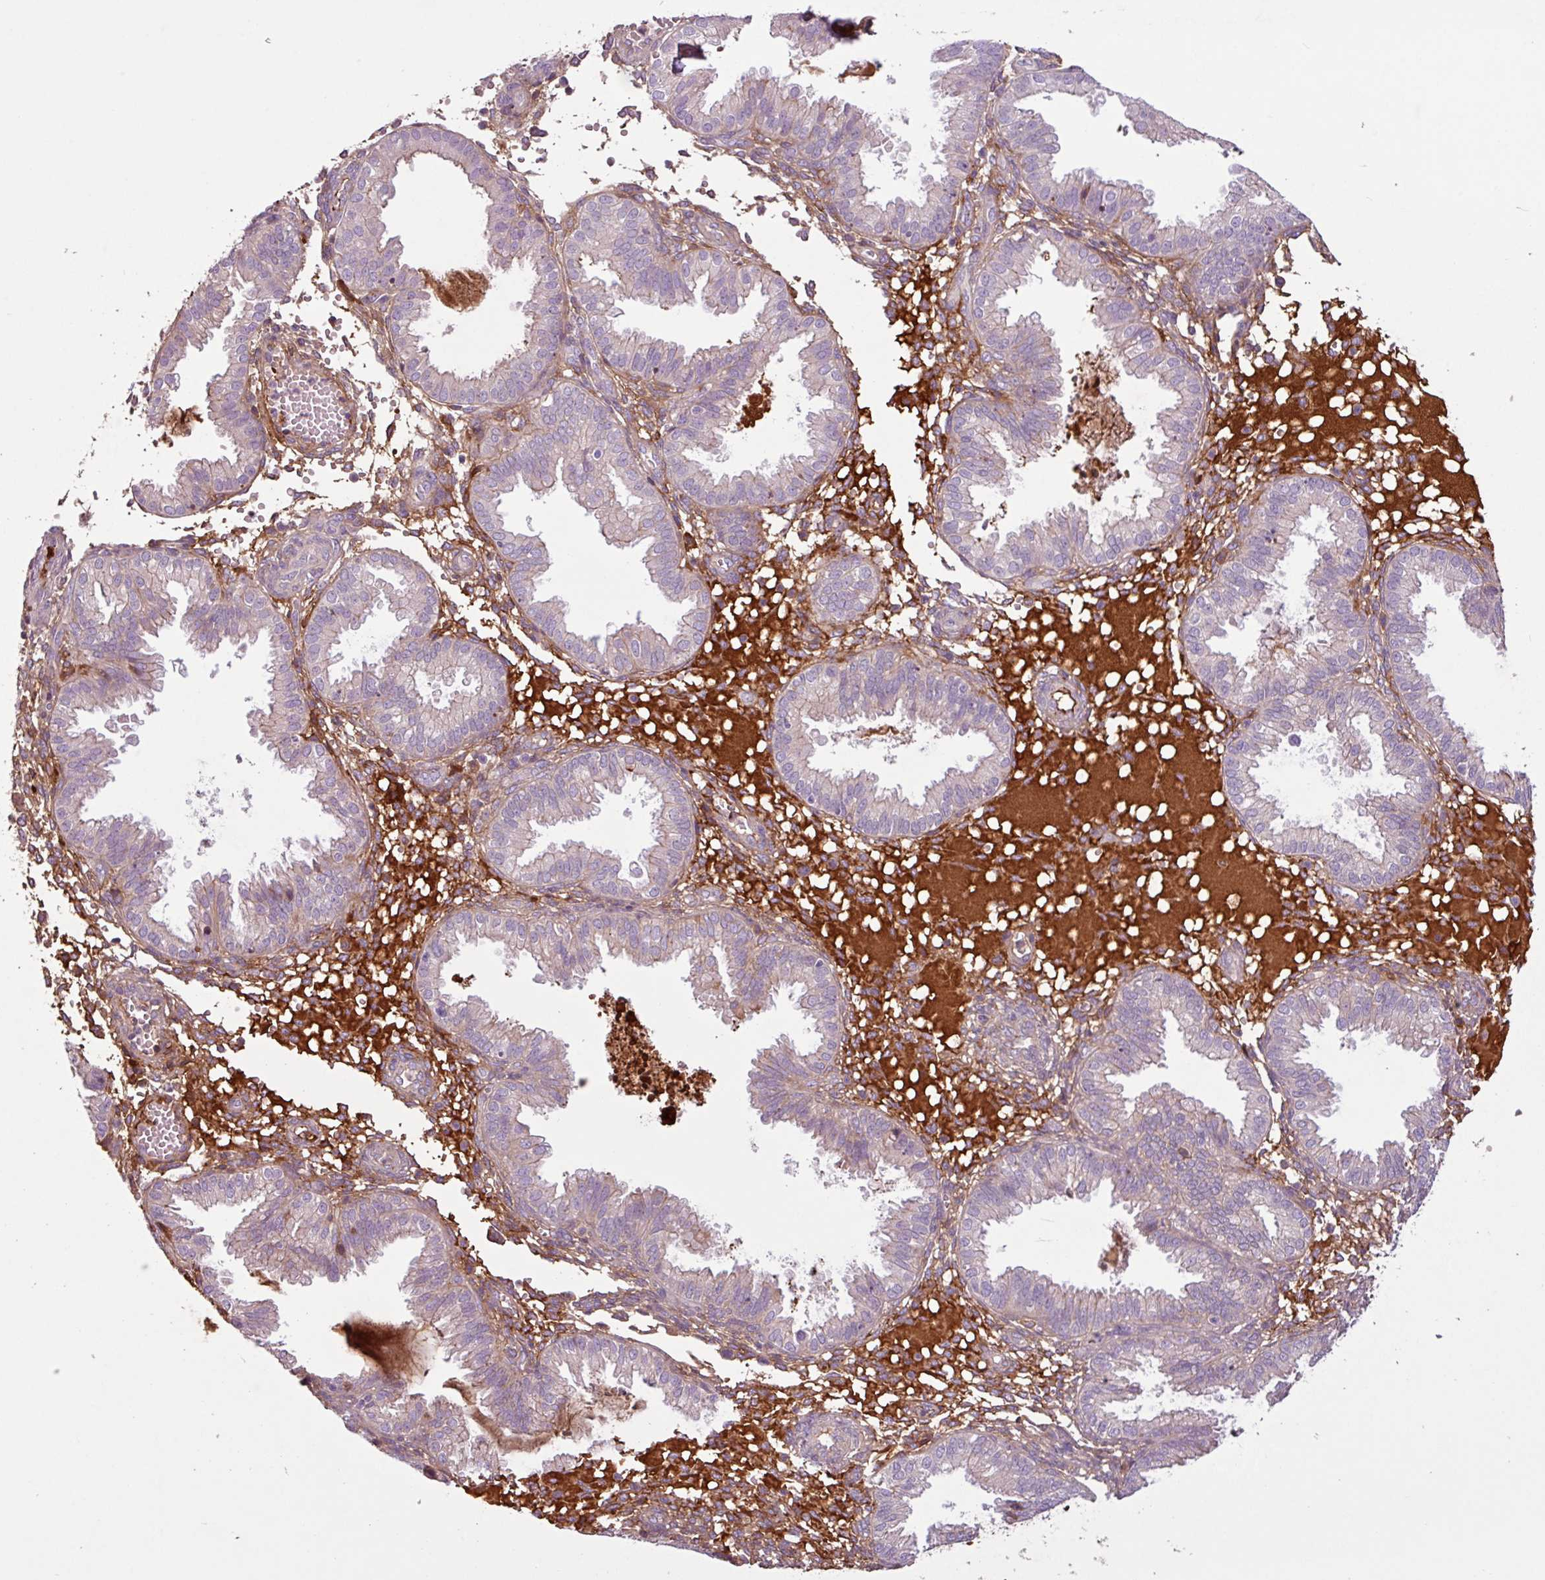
{"staining": {"intensity": "moderate", "quantity": "<25%", "location": "cytoplasmic/membranous"}, "tissue": "endometrium", "cell_type": "Cells in endometrial stroma", "image_type": "normal", "snomed": [{"axis": "morphology", "description": "Normal tissue, NOS"}, {"axis": "topography", "description": "Endometrium"}], "caption": "This is a photomicrograph of IHC staining of normal endometrium, which shows moderate staining in the cytoplasmic/membranous of cells in endometrial stroma.", "gene": "C4A", "patient": {"sex": "female", "age": 33}}